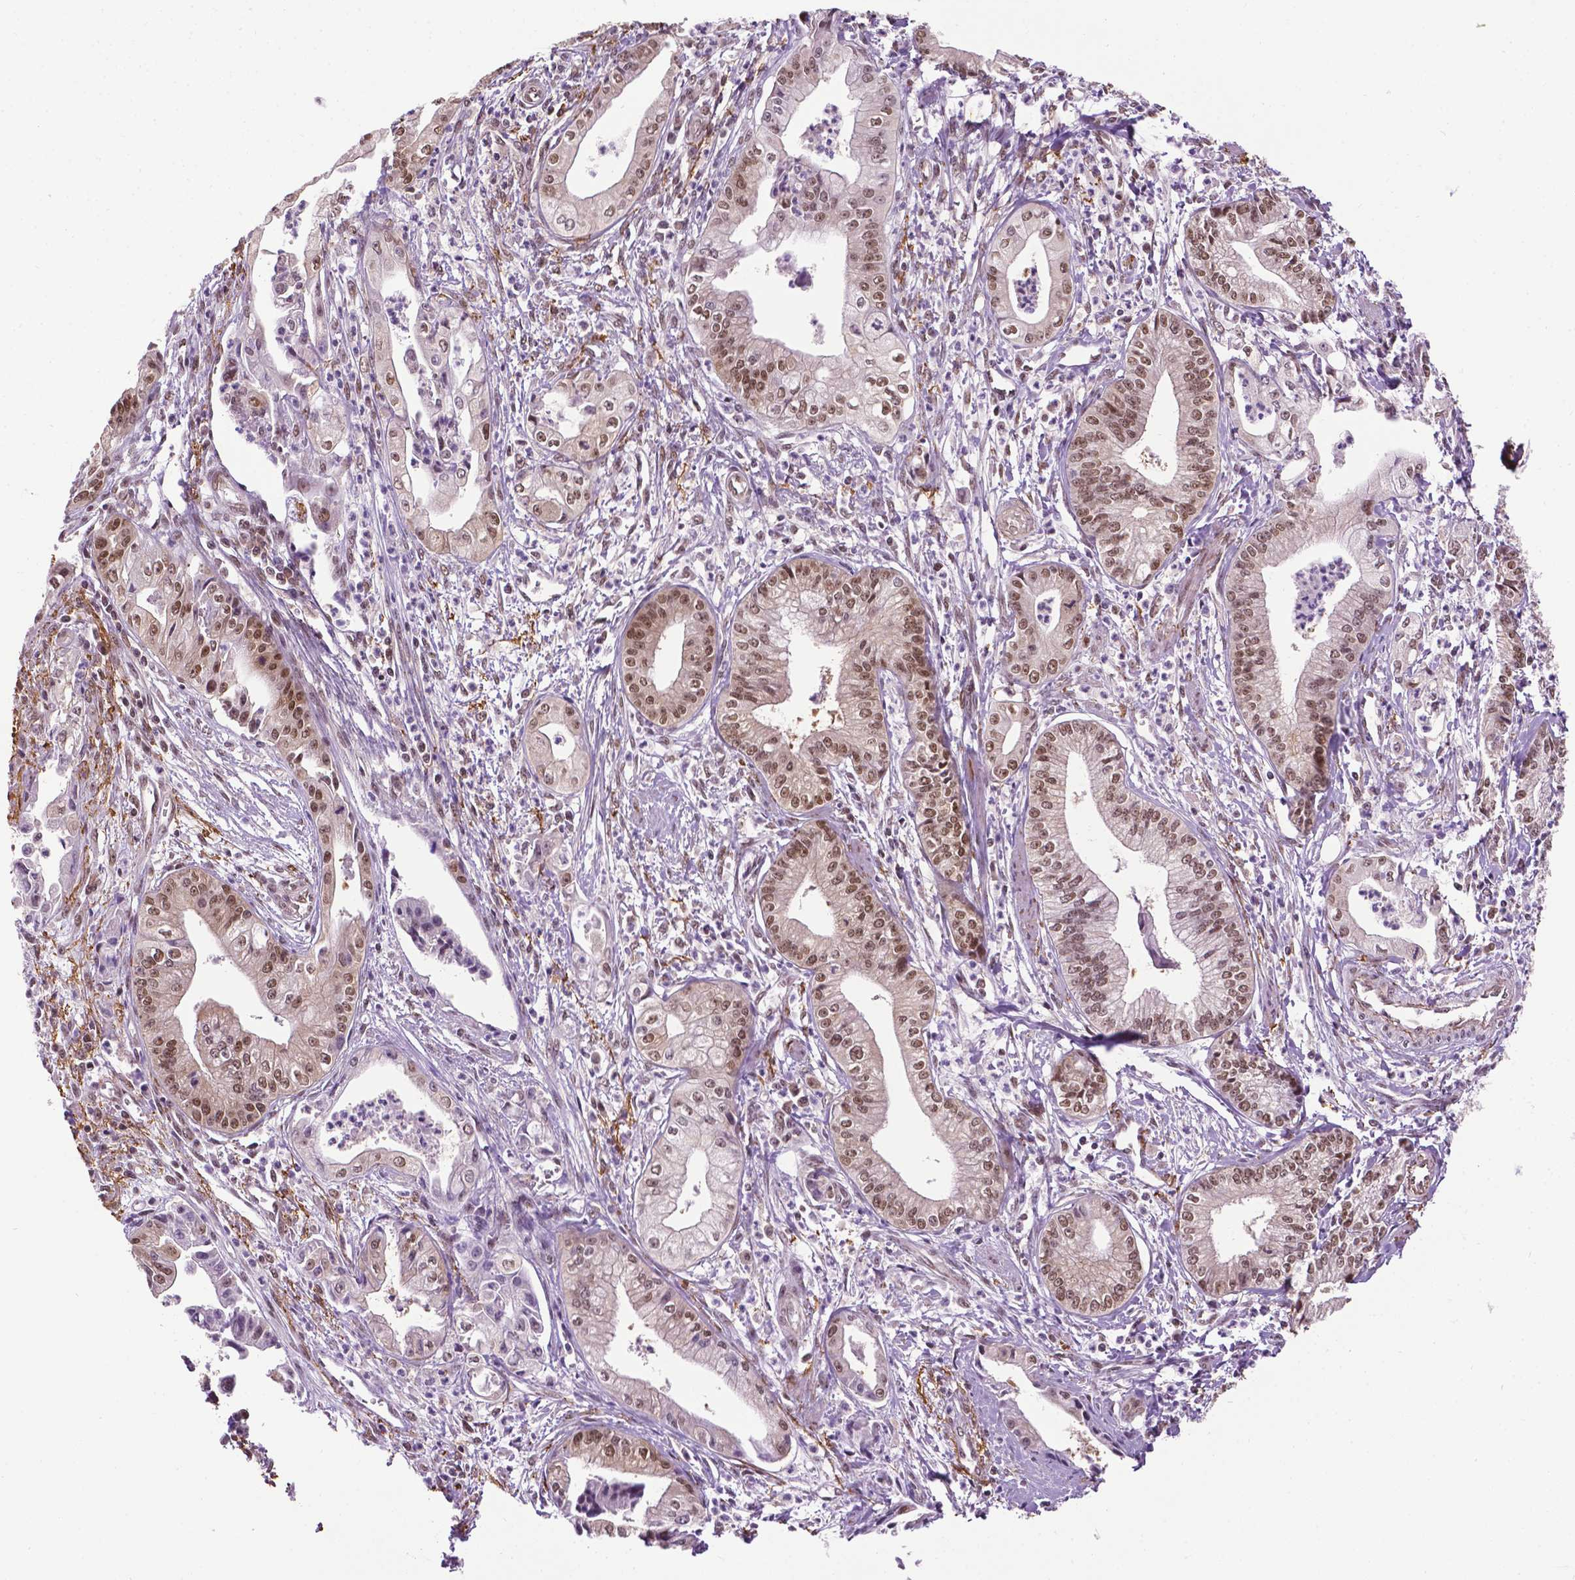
{"staining": {"intensity": "moderate", "quantity": "25%-75%", "location": "nuclear"}, "tissue": "pancreatic cancer", "cell_type": "Tumor cells", "image_type": "cancer", "snomed": [{"axis": "morphology", "description": "Adenocarcinoma, NOS"}, {"axis": "topography", "description": "Pancreas"}], "caption": "Pancreatic adenocarcinoma stained for a protein (brown) displays moderate nuclear positive expression in about 25%-75% of tumor cells.", "gene": "UBQLN4", "patient": {"sex": "female", "age": 65}}